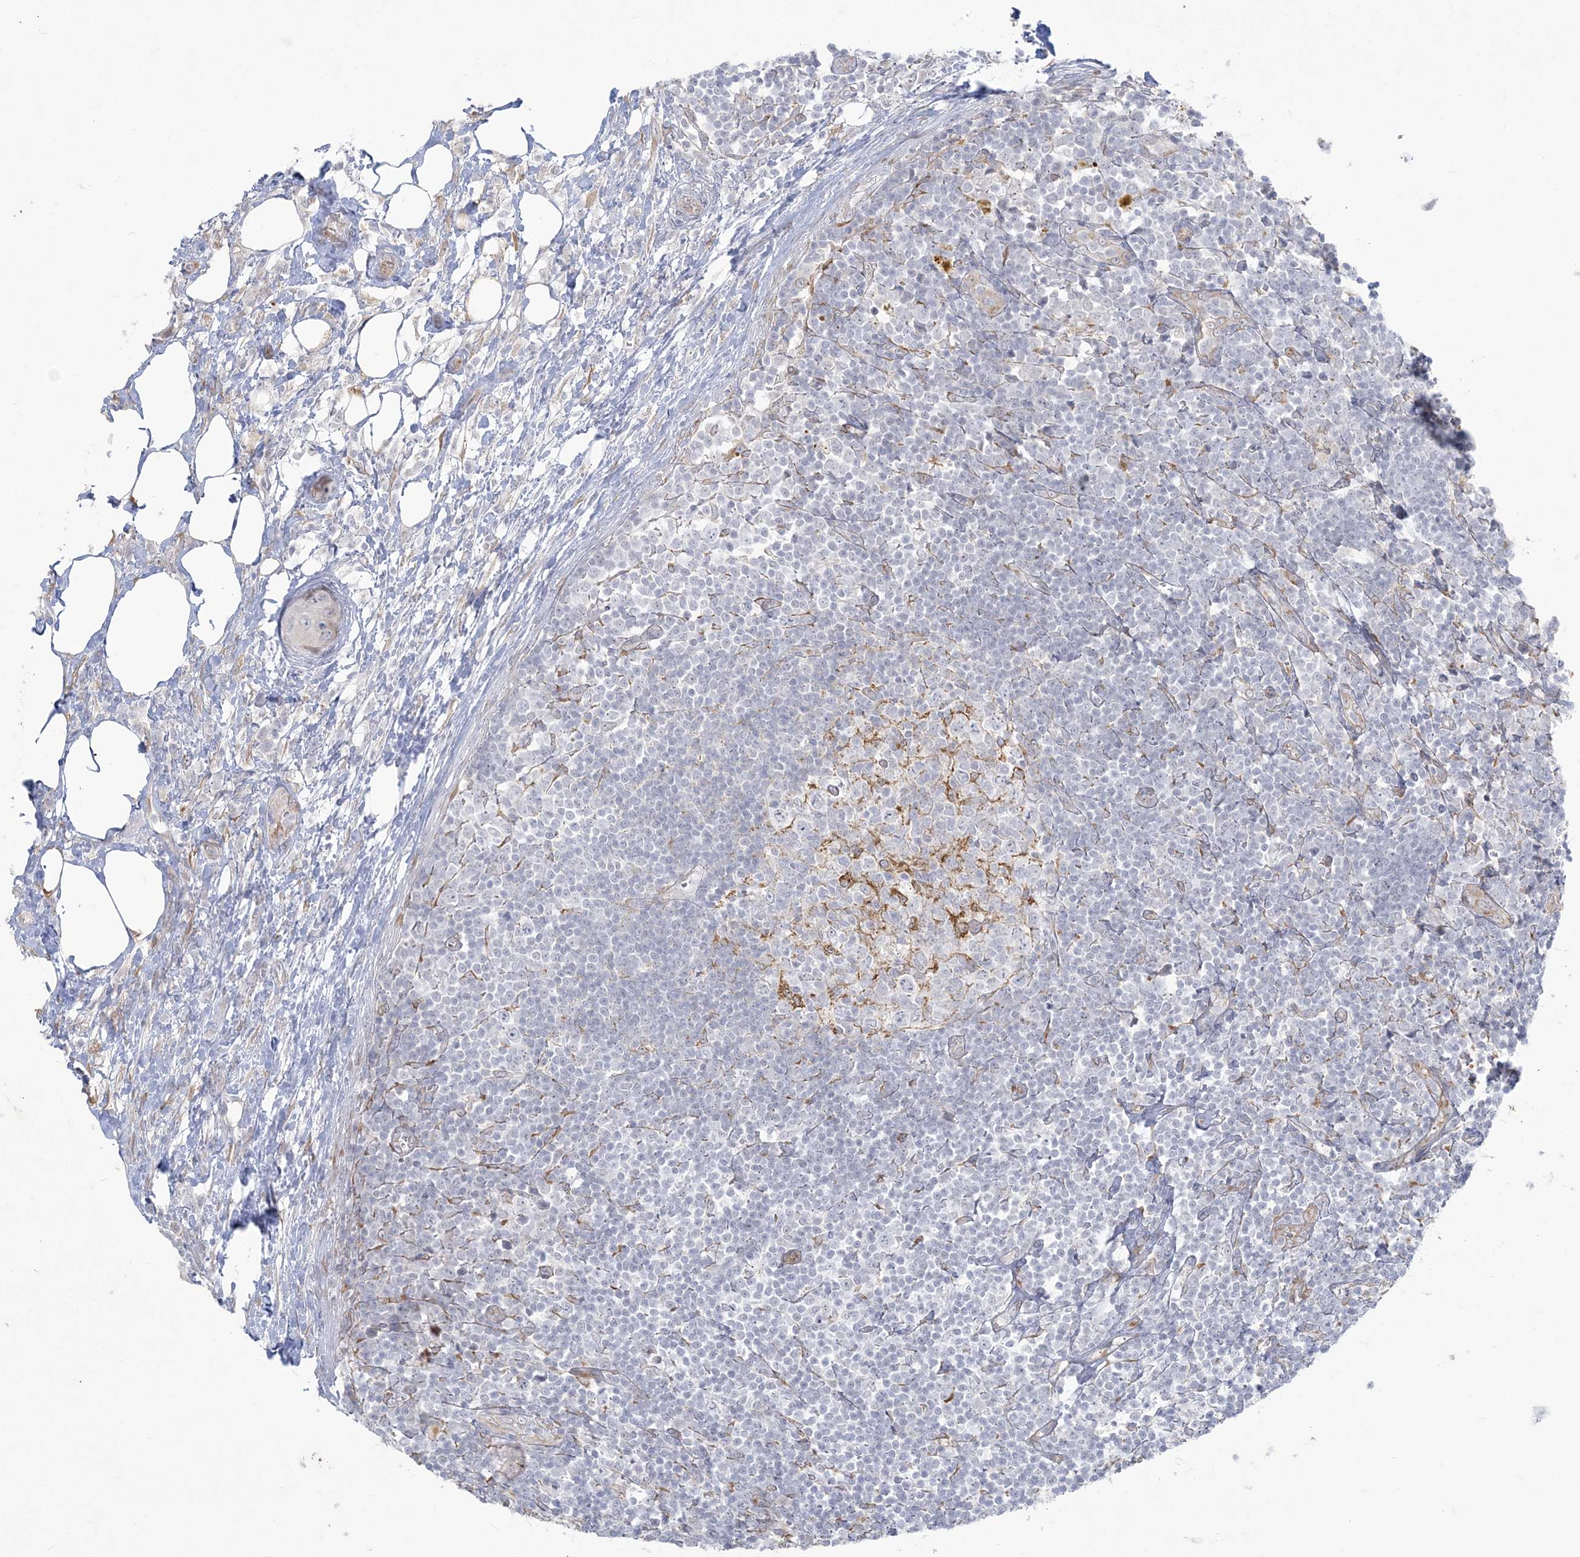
{"staining": {"intensity": "strong", "quantity": "<25%", "location": "cytoplasmic/membranous"}, "tissue": "lymph node", "cell_type": "Germinal center cells", "image_type": "normal", "snomed": [{"axis": "morphology", "description": "Normal tissue, NOS"}, {"axis": "morphology", "description": "Squamous cell carcinoma, metastatic, NOS"}, {"axis": "topography", "description": "Lymph node"}], "caption": "Immunohistochemistry (IHC) (DAB (3,3'-diaminobenzidine)) staining of benign human lymph node shows strong cytoplasmic/membranous protein staining in approximately <25% of germinal center cells.", "gene": "ZC3H6", "patient": {"sex": "male", "age": 73}}